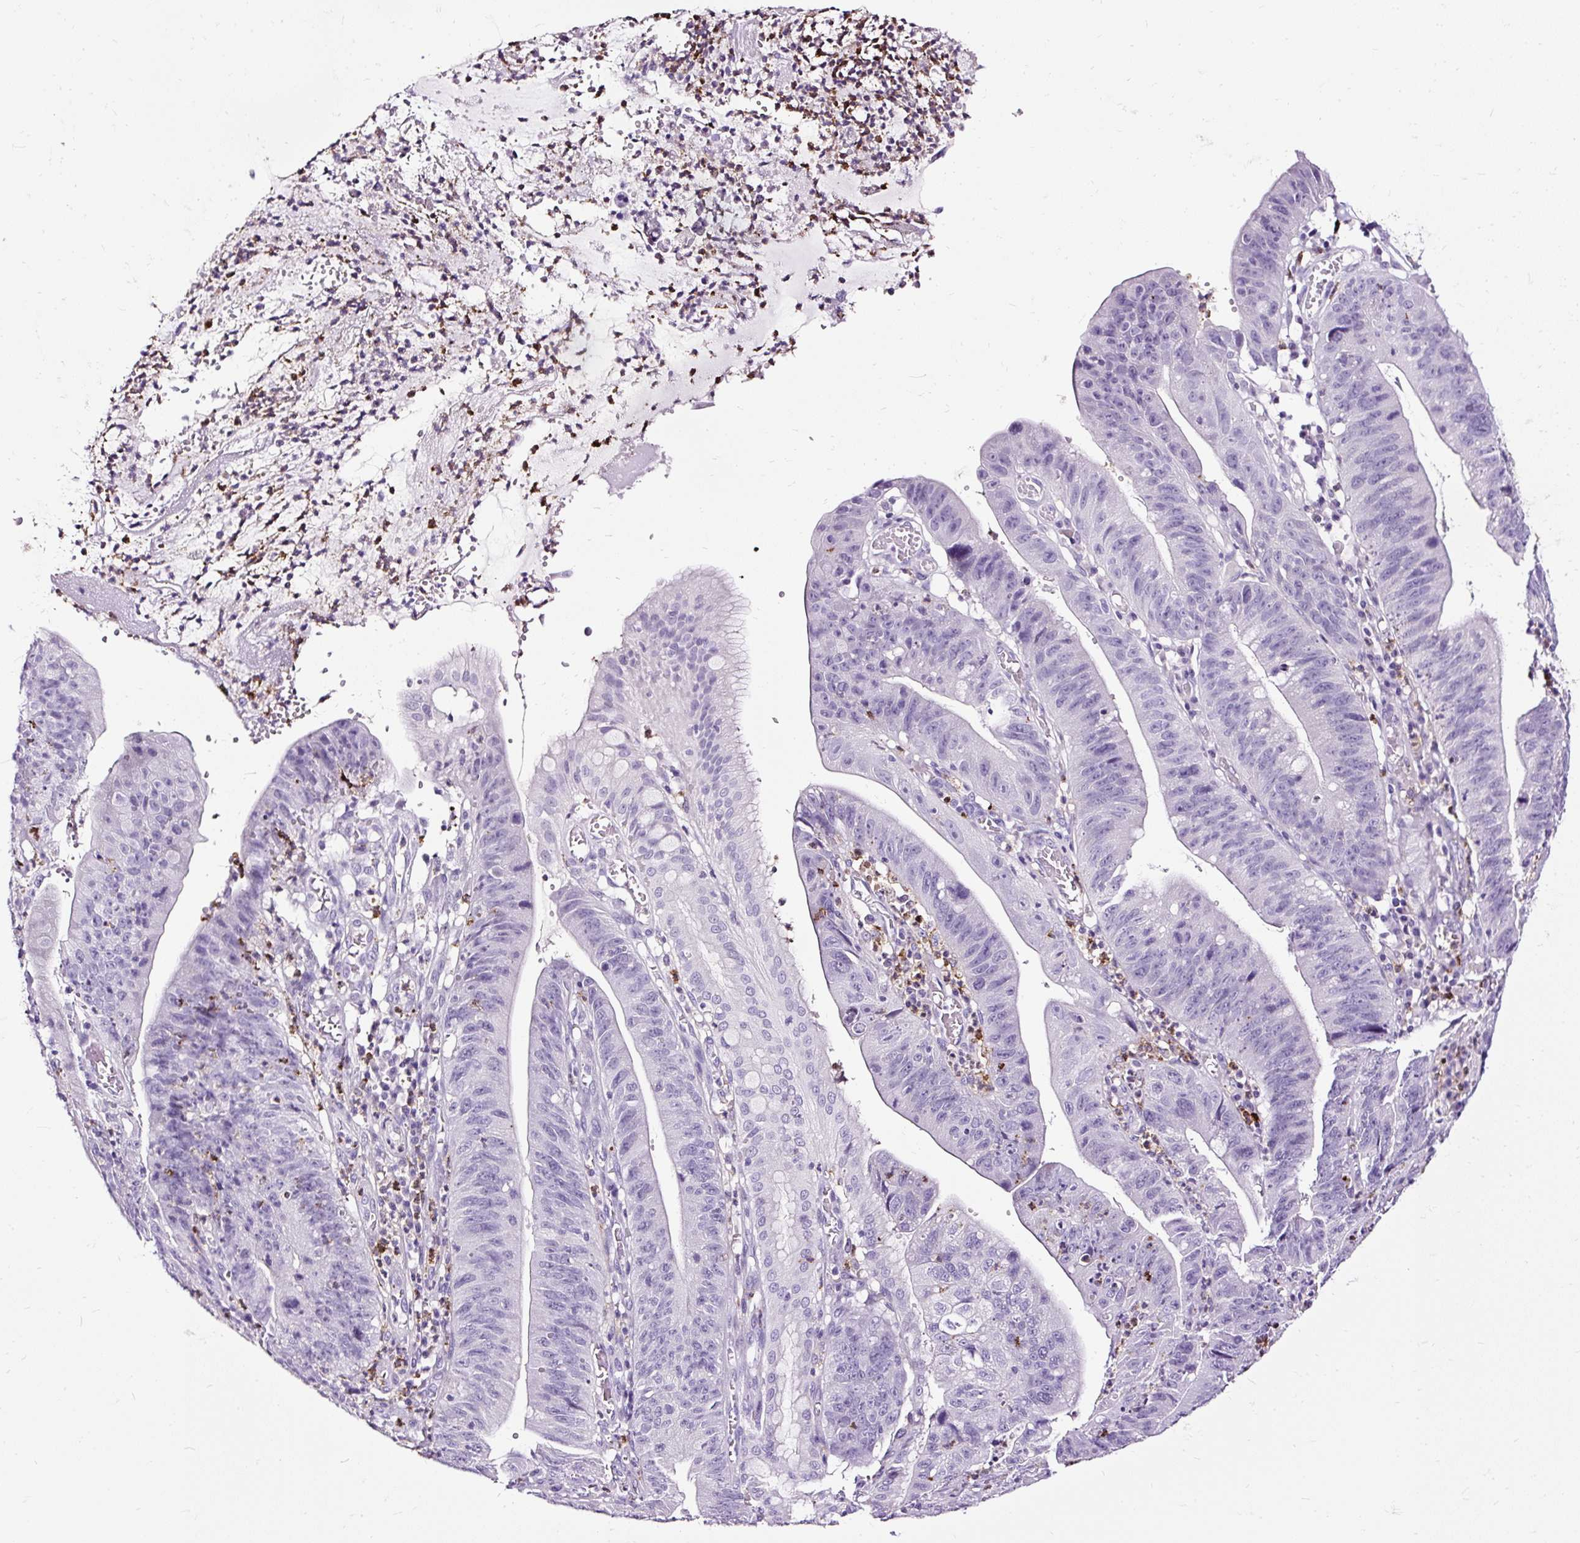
{"staining": {"intensity": "negative", "quantity": "none", "location": "none"}, "tissue": "stomach cancer", "cell_type": "Tumor cells", "image_type": "cancer", "snomed": [{"axis": "morphology", "description": "Adenocarcinoma, NOS"}, {"axis": "topography", "description": "Stomach"}], "caption": "Stomach cancer was stained to show a protein in brown. There is no significant staining in tumor cells. Nuclei are stained in blue.", "gene": "SLC7A8", "patient": {"sex": "male", "age": 59}}